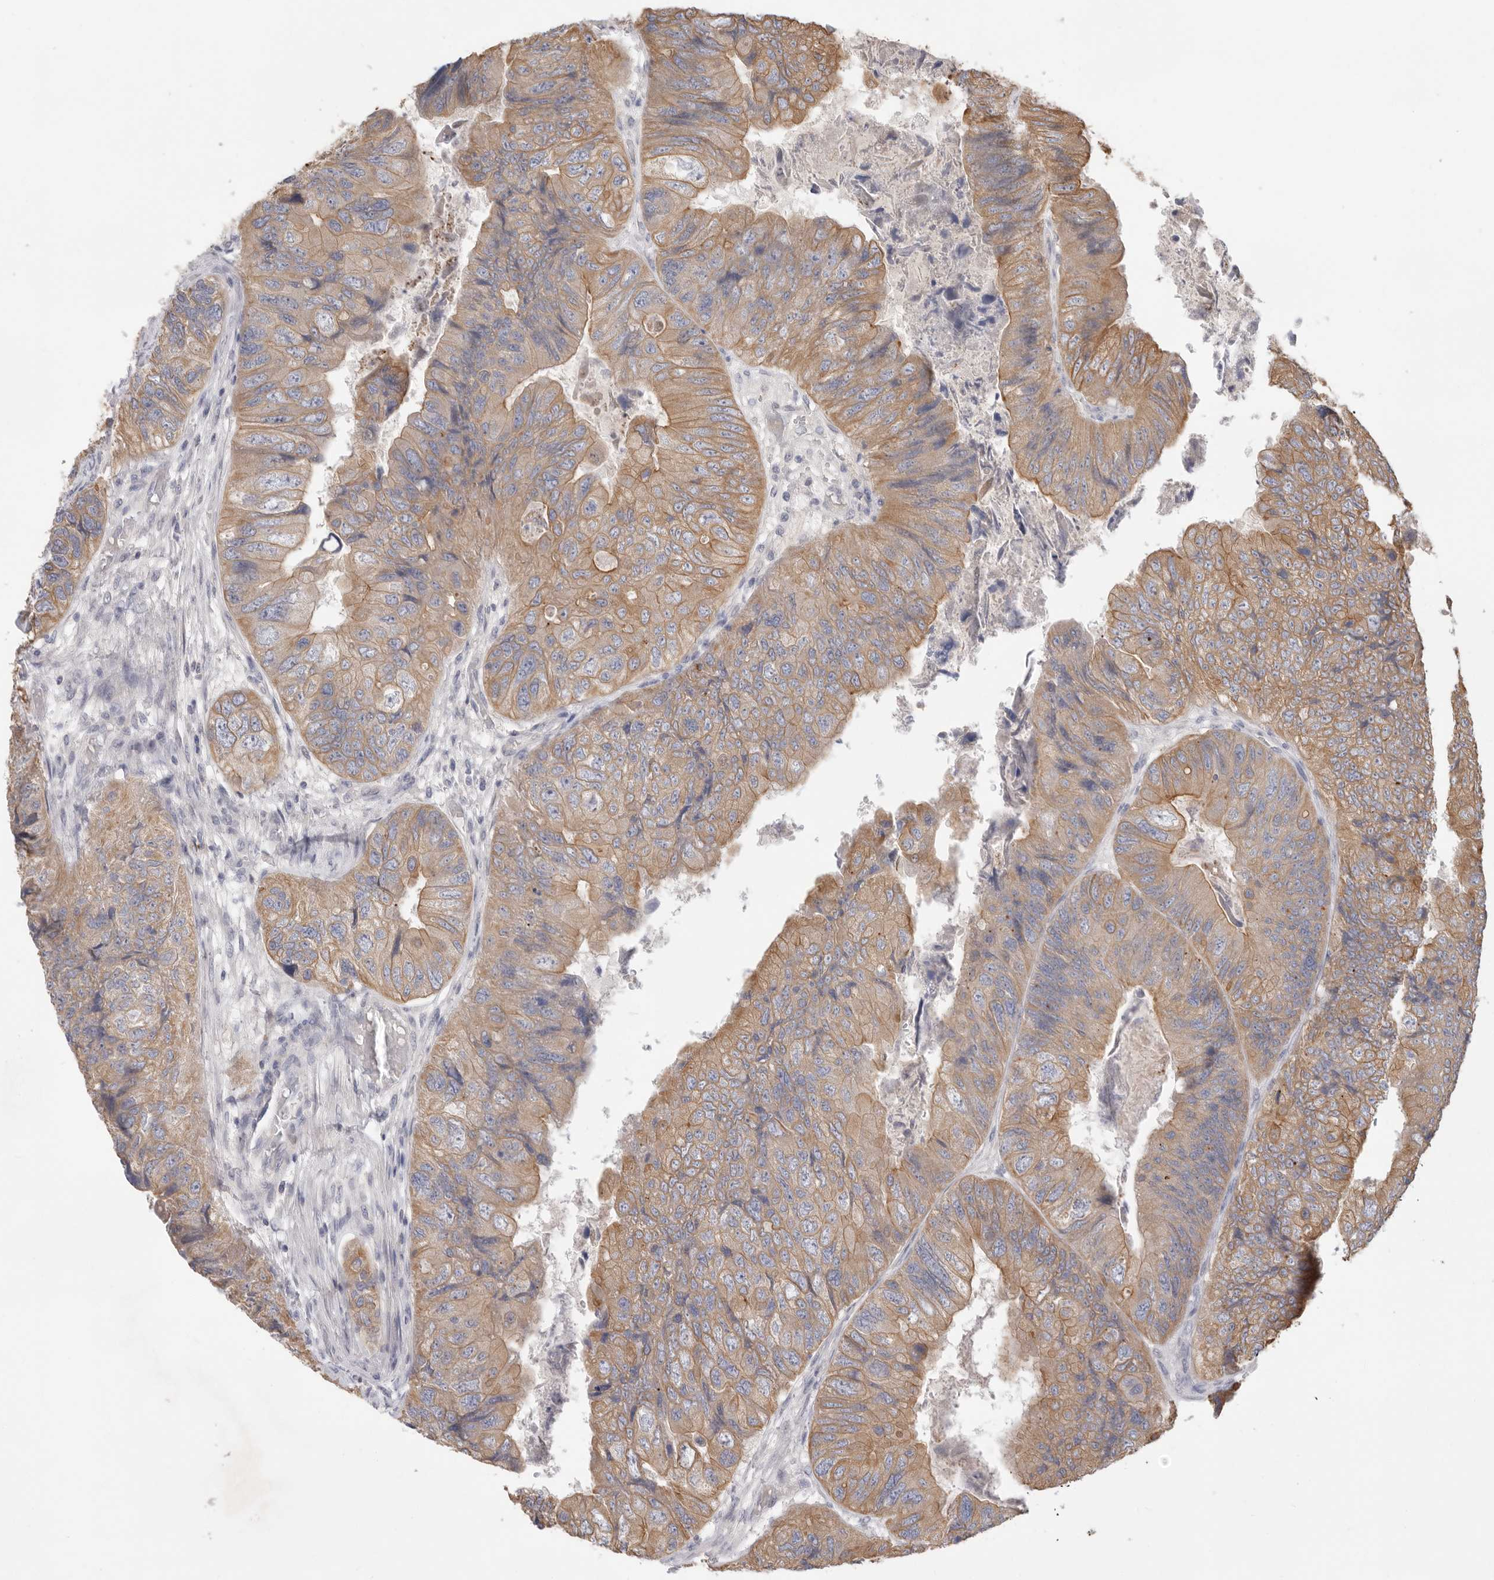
{"staining": {"intensity": "moderate", "quantity": ">75%", "location": "cytoplasmic/membranous"}, "tissue": "colorectal cancer", "cell_type": "Tumor cells", "image_type": "cancer", "snomed": [{"axis": "morphology", "description": "Adenocarcinoma, NOS"}, {"axis": "topography", "description": "Rectum"}], "caption": "Protein expression analysis of human colorectal adenocarcinoma reveals moderate cytoplasmic/membranous staining in about >75% of tumor cells.", "gene": "USH1C", "patient": {"sex": "male", "age": 63}}